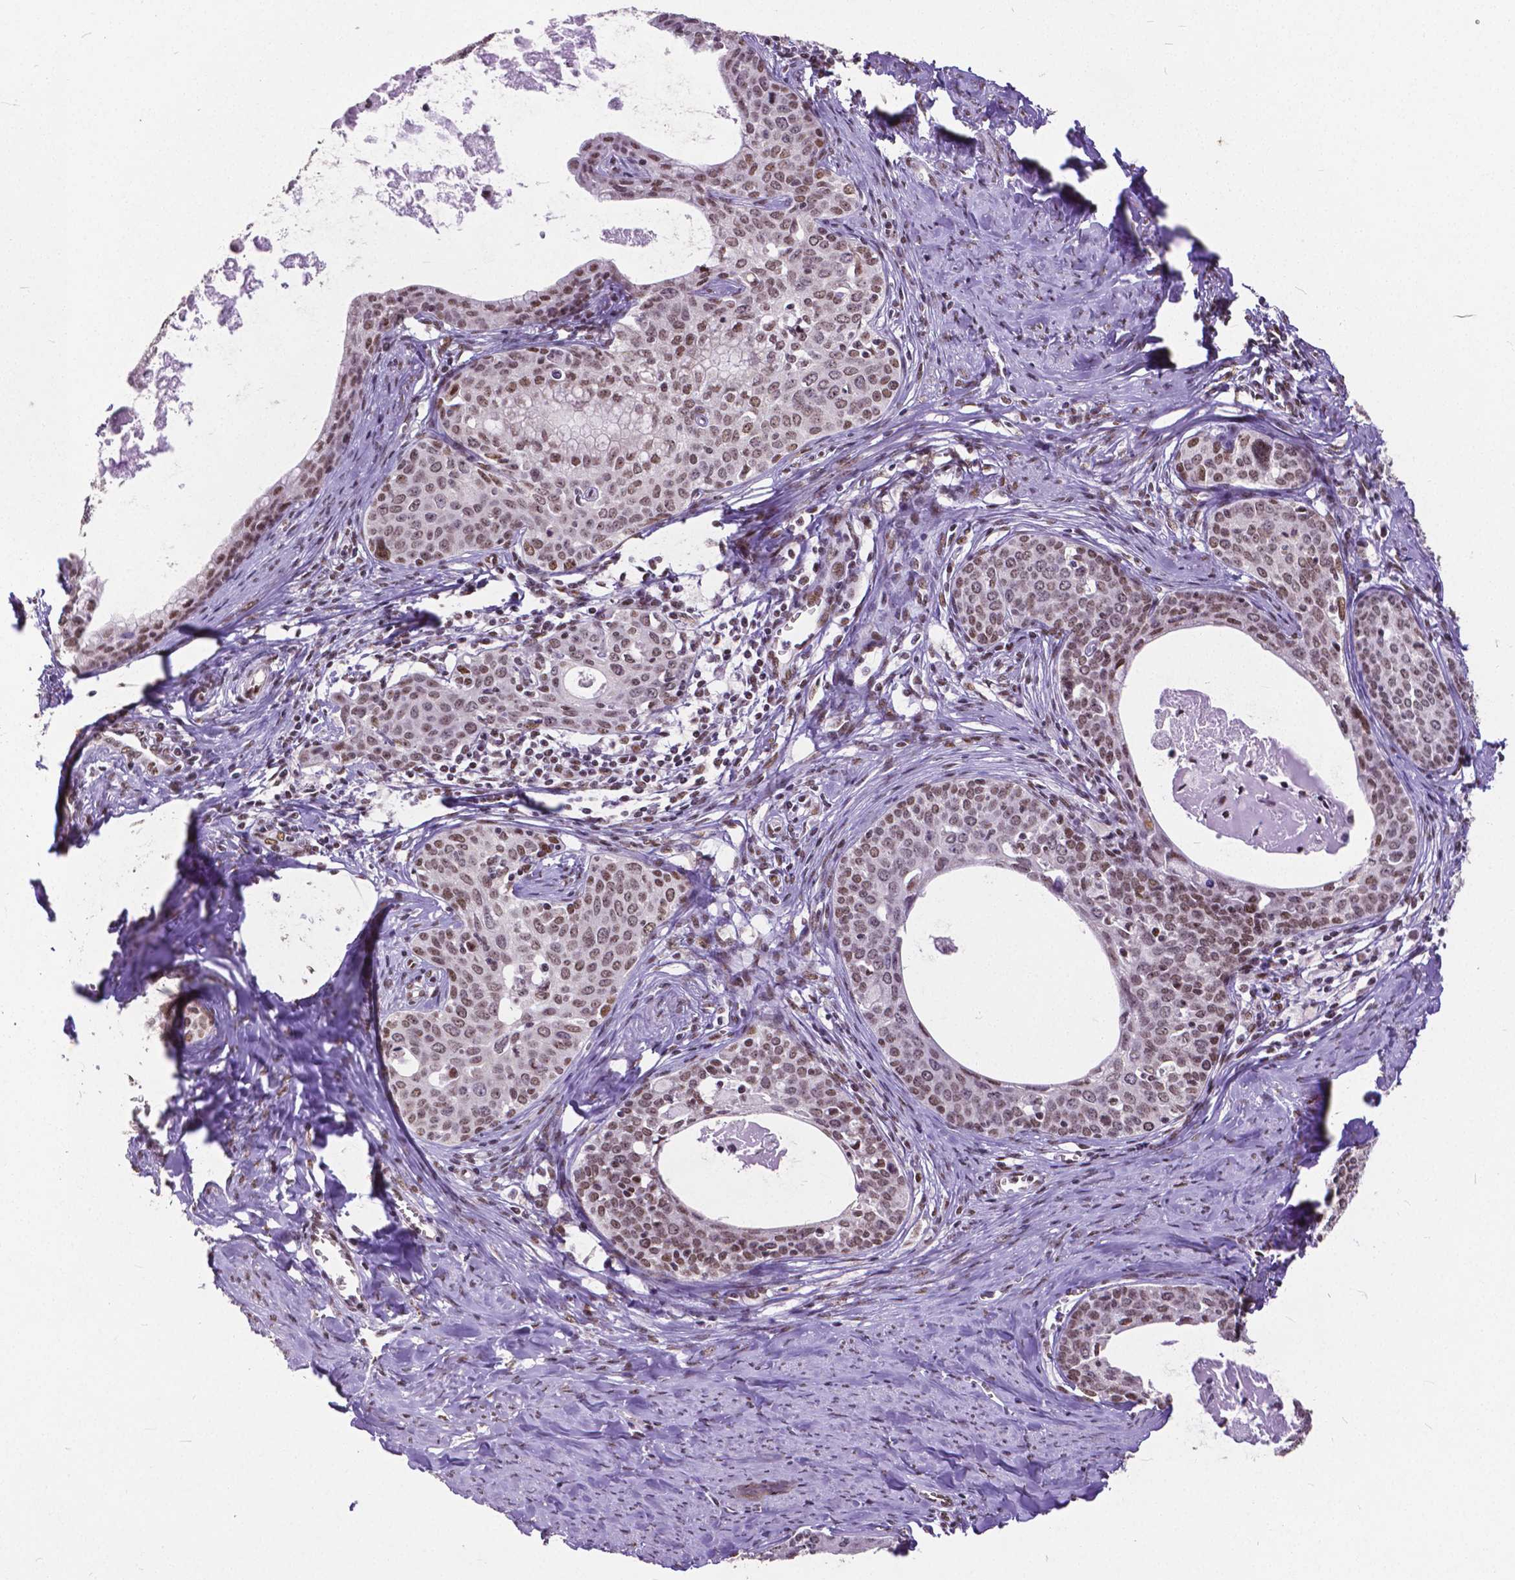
{"staining": {"intensity": "weak", "quantity": ">75%", "location": "nuclear"}, "tissue": "cervical cancer", "cell_type": "Tumor cells", "image_type": "cancer", "snomed": [{"axis": "morphology", "description": "Squamous cell carcinoma, NOS"}, {"axis": "morphology", "description": "Adenocarcinoma, NOS"}, {"axis": "topography", "description": "Cervix"}], "caption": "This photomicrograph shows cervical cancer stained with immunohistochemistry to label a protein in brown. The nuclear of tumor cells show weak positivity for the protein. Nuclei are counter-stained blue.", "gene": "ATRX", "patient": {"sex": "female", "age": 52}}